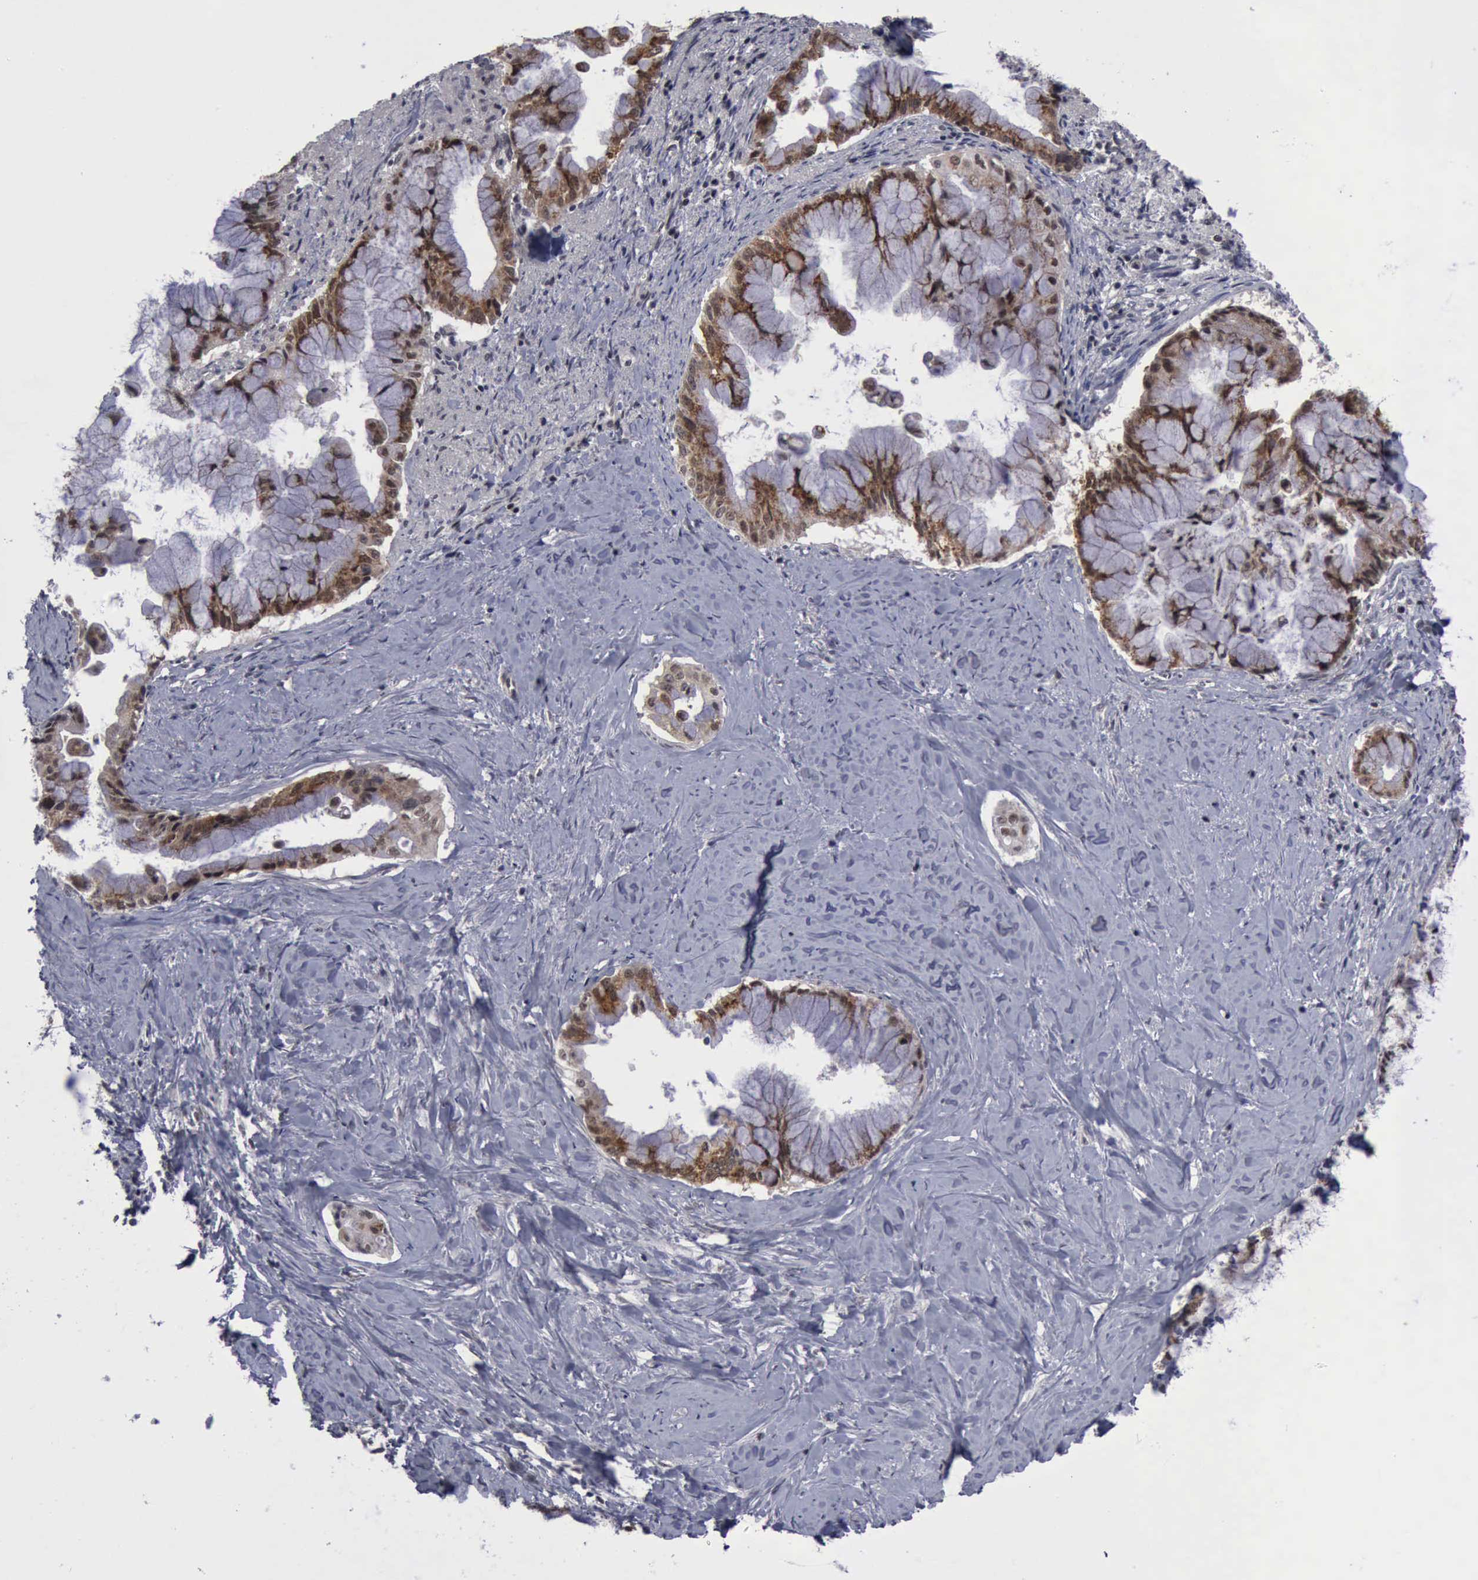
{"staining": {"intensity": "moderate", "quantity": ">75%", "location": "nuclear"}, "tissue": "pancreatic cancer", "cell_type": "Tumor cells", "image_type": "cancer", "snomed": [{"axis": "morphology", "description": "Adenocarcinoma, NOS"}, {"axis": "topography", "description": "Pancreas"}], "caption": "An image of human pancreatic adenocarcinoma stained for a protein displays moderate nuclear brown staining in tumor cells.", "gene": "ATM", "patient": {"sex": "male", "age": 59}}